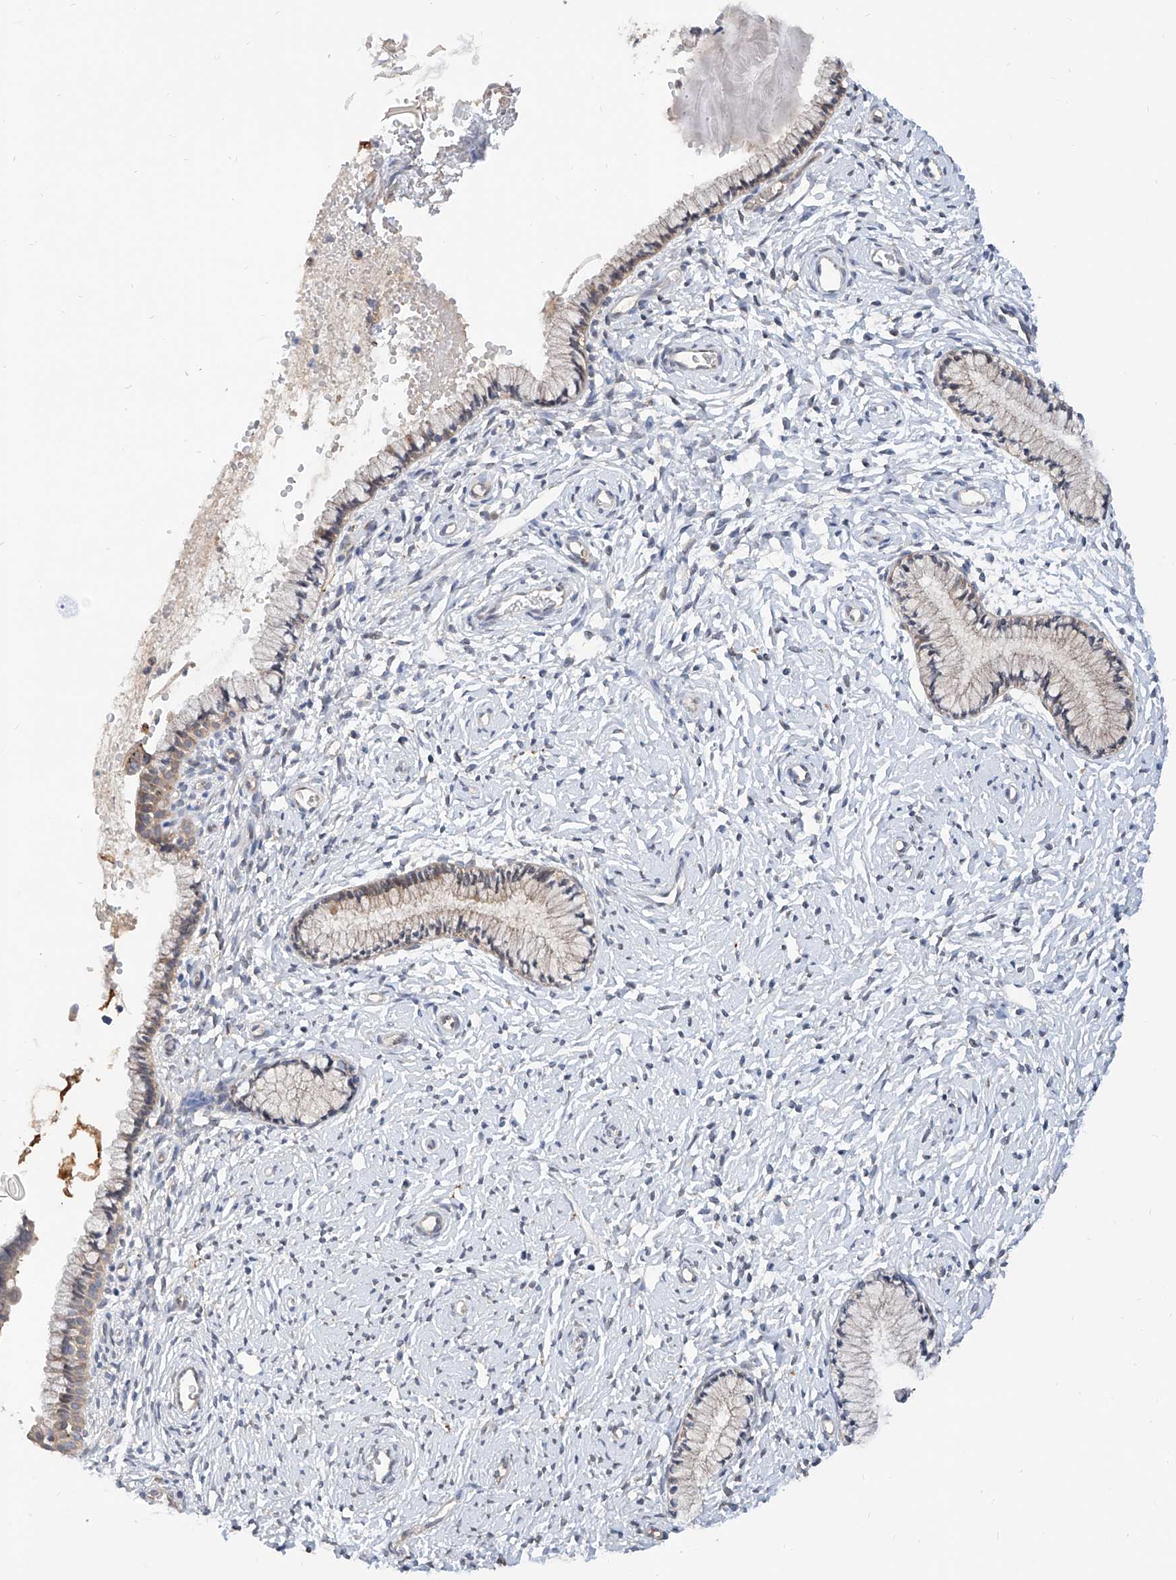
{"staining": {"intensity": "weak", "quantity": "25%-75%", "location": "cytoplasmic/membranous"}, "tissue": "cervix", "cell_type": "Glandular cells", "image_type": "normal", "snomed": [{"axis": "morphology", "description": "Normal tissue, NOS"}, {"axis": "topography", "description": "Cervix"}], "caption": "IHC photomicrograph of benign human cervix stained for a protein (brown), which displays low levels of weak cytoplasmic/membranous staining in about 25%-75% of glandular cells.", "gene": "MAGEE2", "patient": {"sex": "female", "age": 33}}